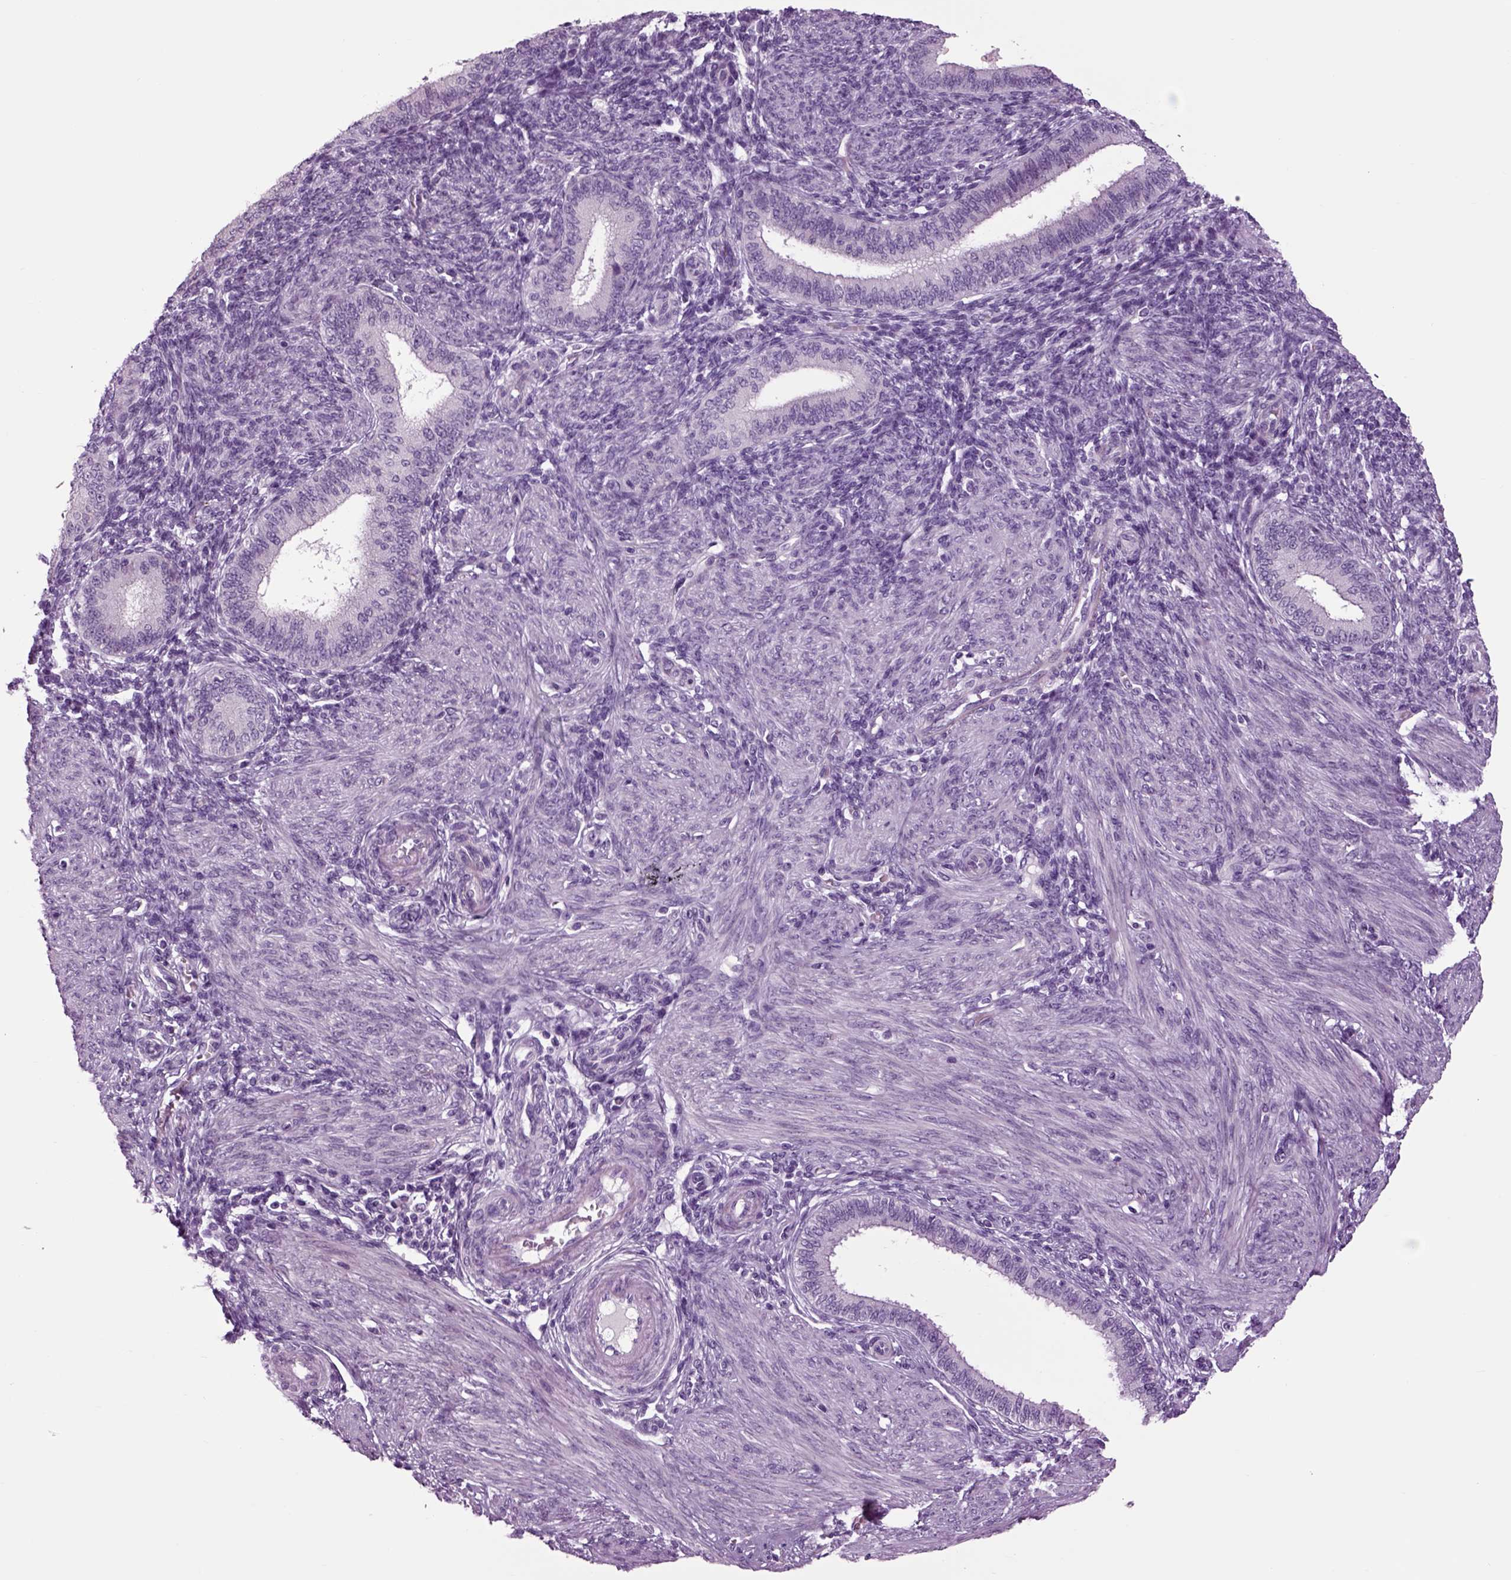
{"staining": {"intensity": "negative", "quantity": "none", "location": "none"}, "tissue": "endometrium", "cell_type": "Cells in endometrial stroma", "image_type": "normal", "snomed": [{"axis": "morphology", "description": "Normal tissue, NOS"}, {"axis": "topography", "description": "Endometrium"}], "caption": "An image of human endometrium is negative for staining in cells in endometrial stroma. (Brightfield microscopy of DAB (3,3'-diaminobenzidine) immunohistochemistry (IHC) at high magnification).", "gene": "ARHGAP11A", "patient": {"sex": "female", "age": 39}}